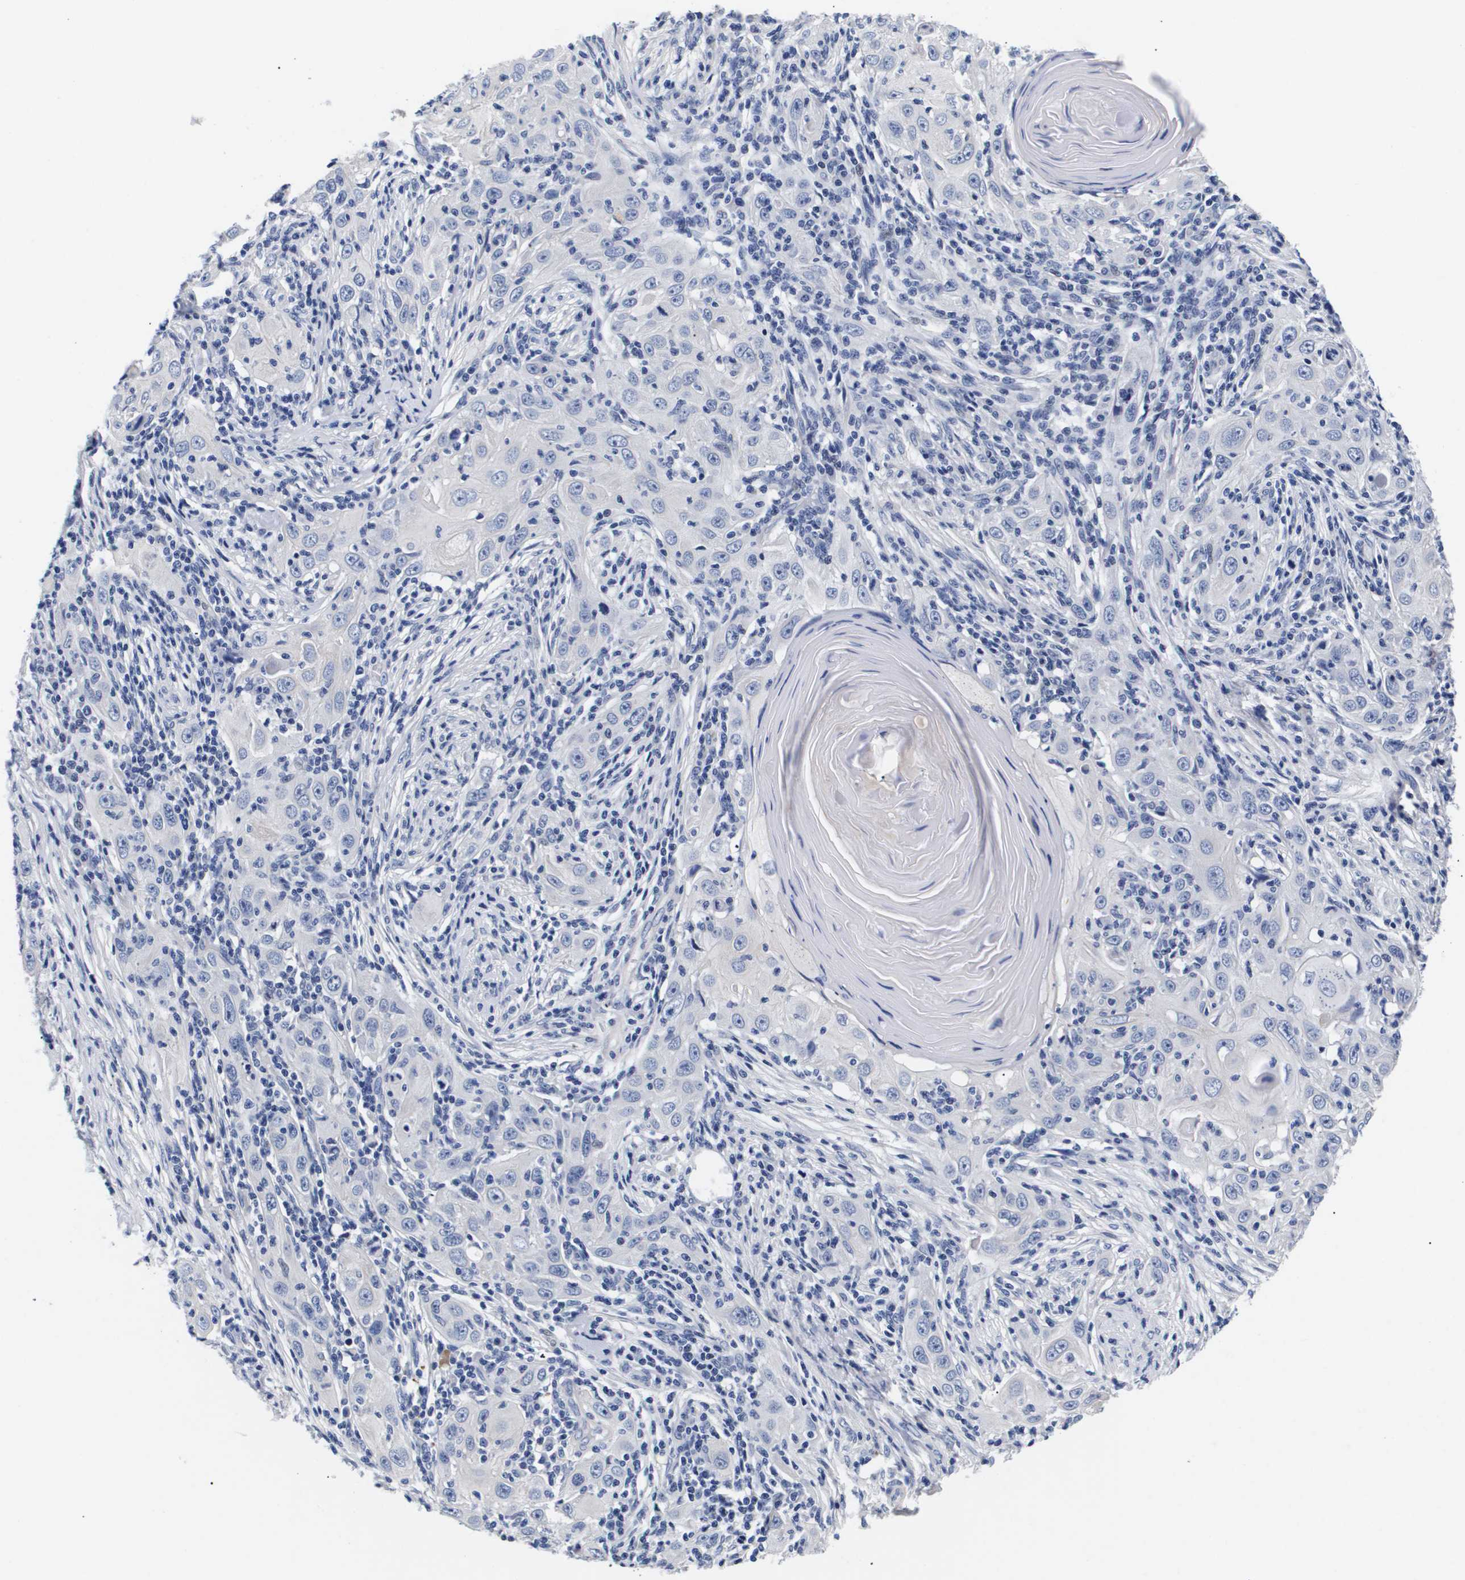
{"staining": {"intensity": "negative", "quantity": "none", "location": "none"}, "tissue": "skin cancer", "cell_type": "Tumor cells", "image_type": "cancer", "snomed": [{"axis": "morphology", "description": "Squamous cell carcinoma, NOS"}, {"axis": "topography", "description": "Skin"}], "caption": "Human skin cancer (squamous cell carcinoma) stained for a protein using IHC exhibits no staining in tumor cells.", "gene": "ATP6V0A4", "patient": {"sex": "female", "age": 88}}